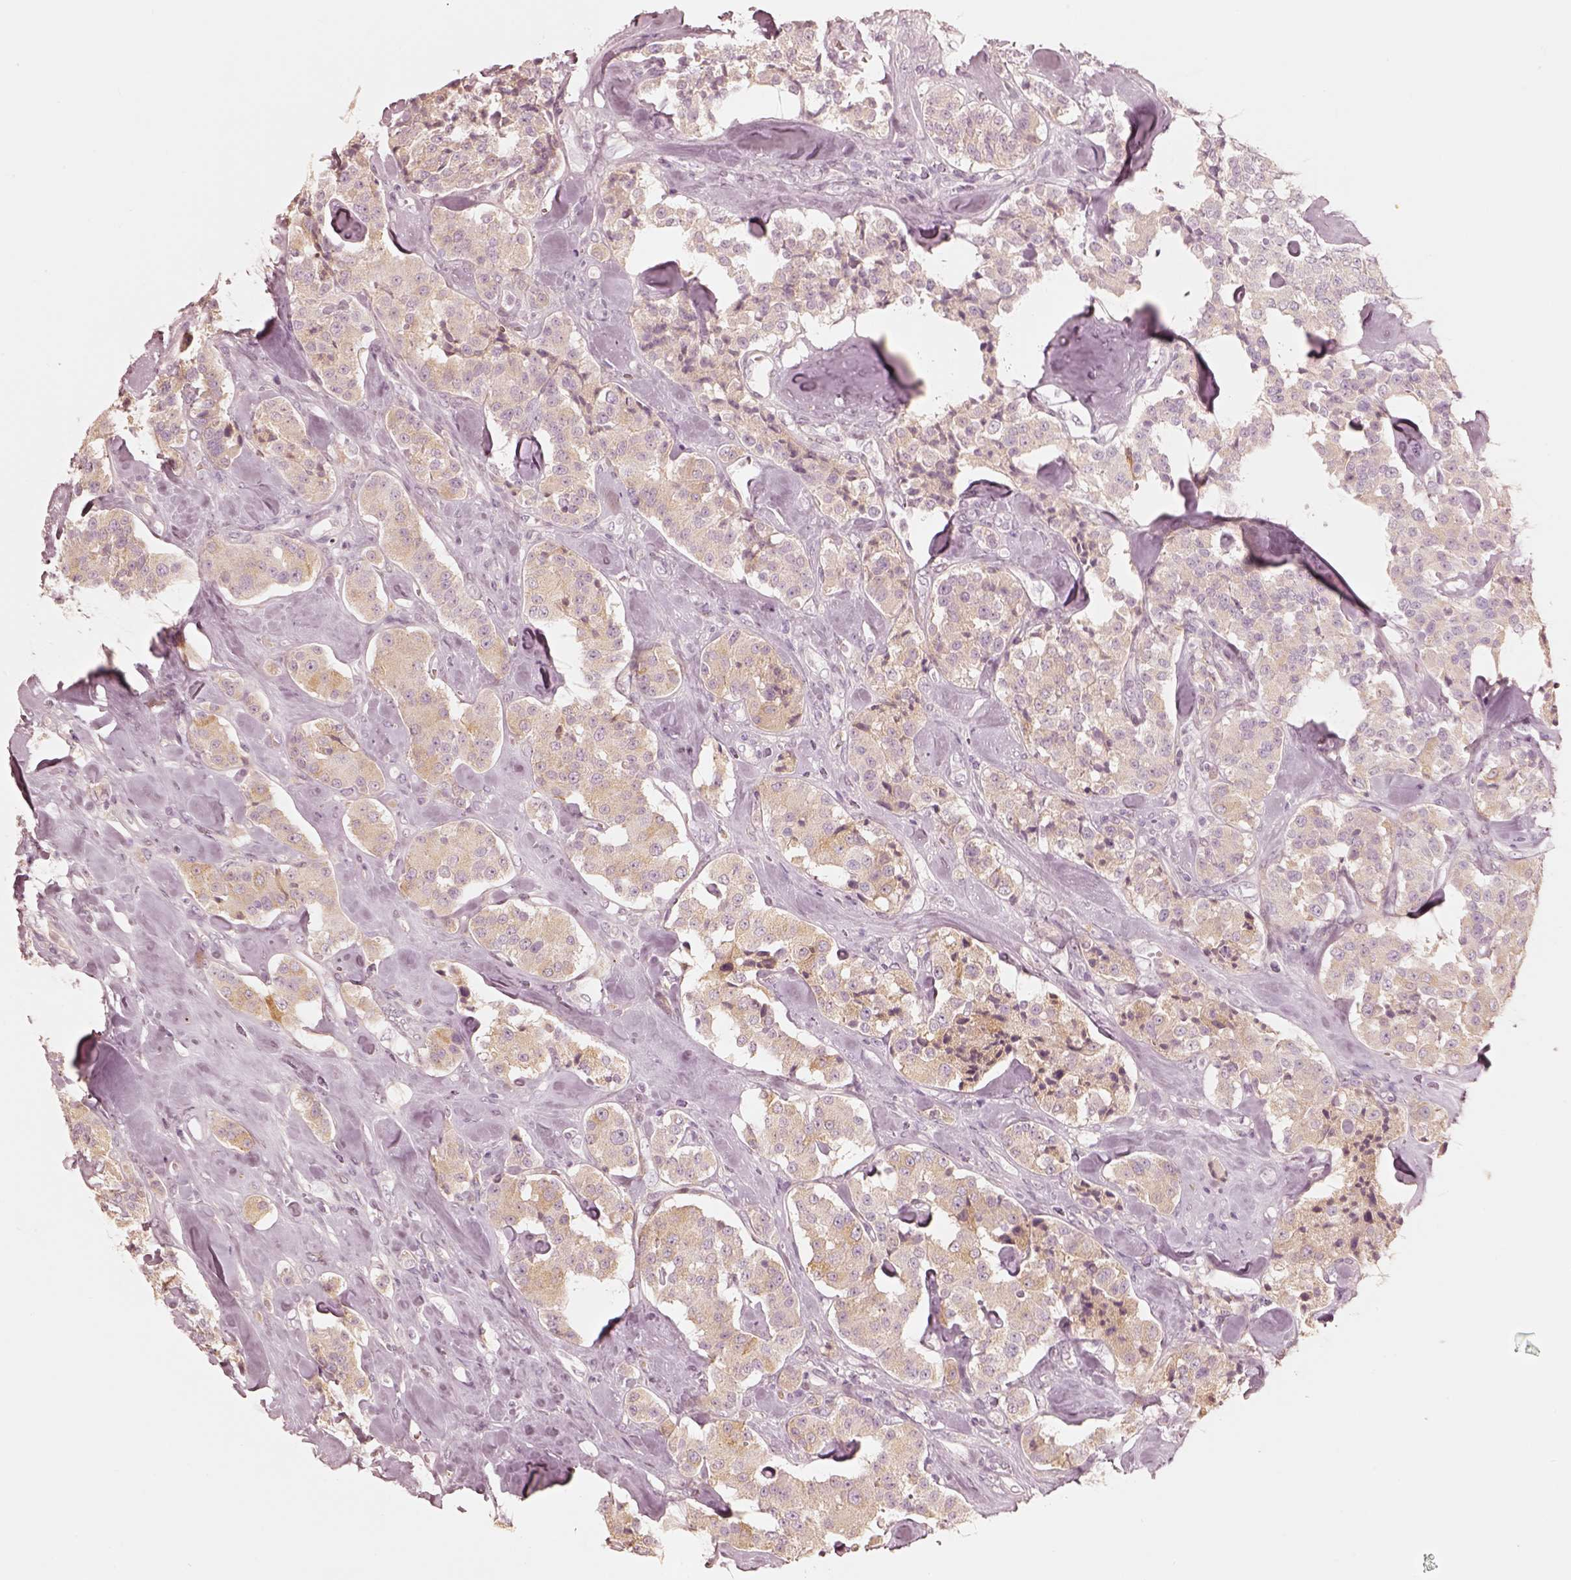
{"staining": {"intensity": "weak", "quantity": ">75%", "location": "cytoplasmic/membranous"}, "tissue": "carcinoid", "cell_type": "Tumor cells", "image_type": "cancer", "snomed": [{"axis": "morphology", "description": "Carcinoid, malignant, NOS"}, {"axis": "topography", "description": "Pancreas"}], "caption": "Immunohistochemistry (DAB) staining of human carcinoid (malignant) shows weak cytoplasmic/membranous protein positivity in approximately >75% of tumor cells.", "gene": "WLS", "patient": {"sex": "male", "age": 41}}